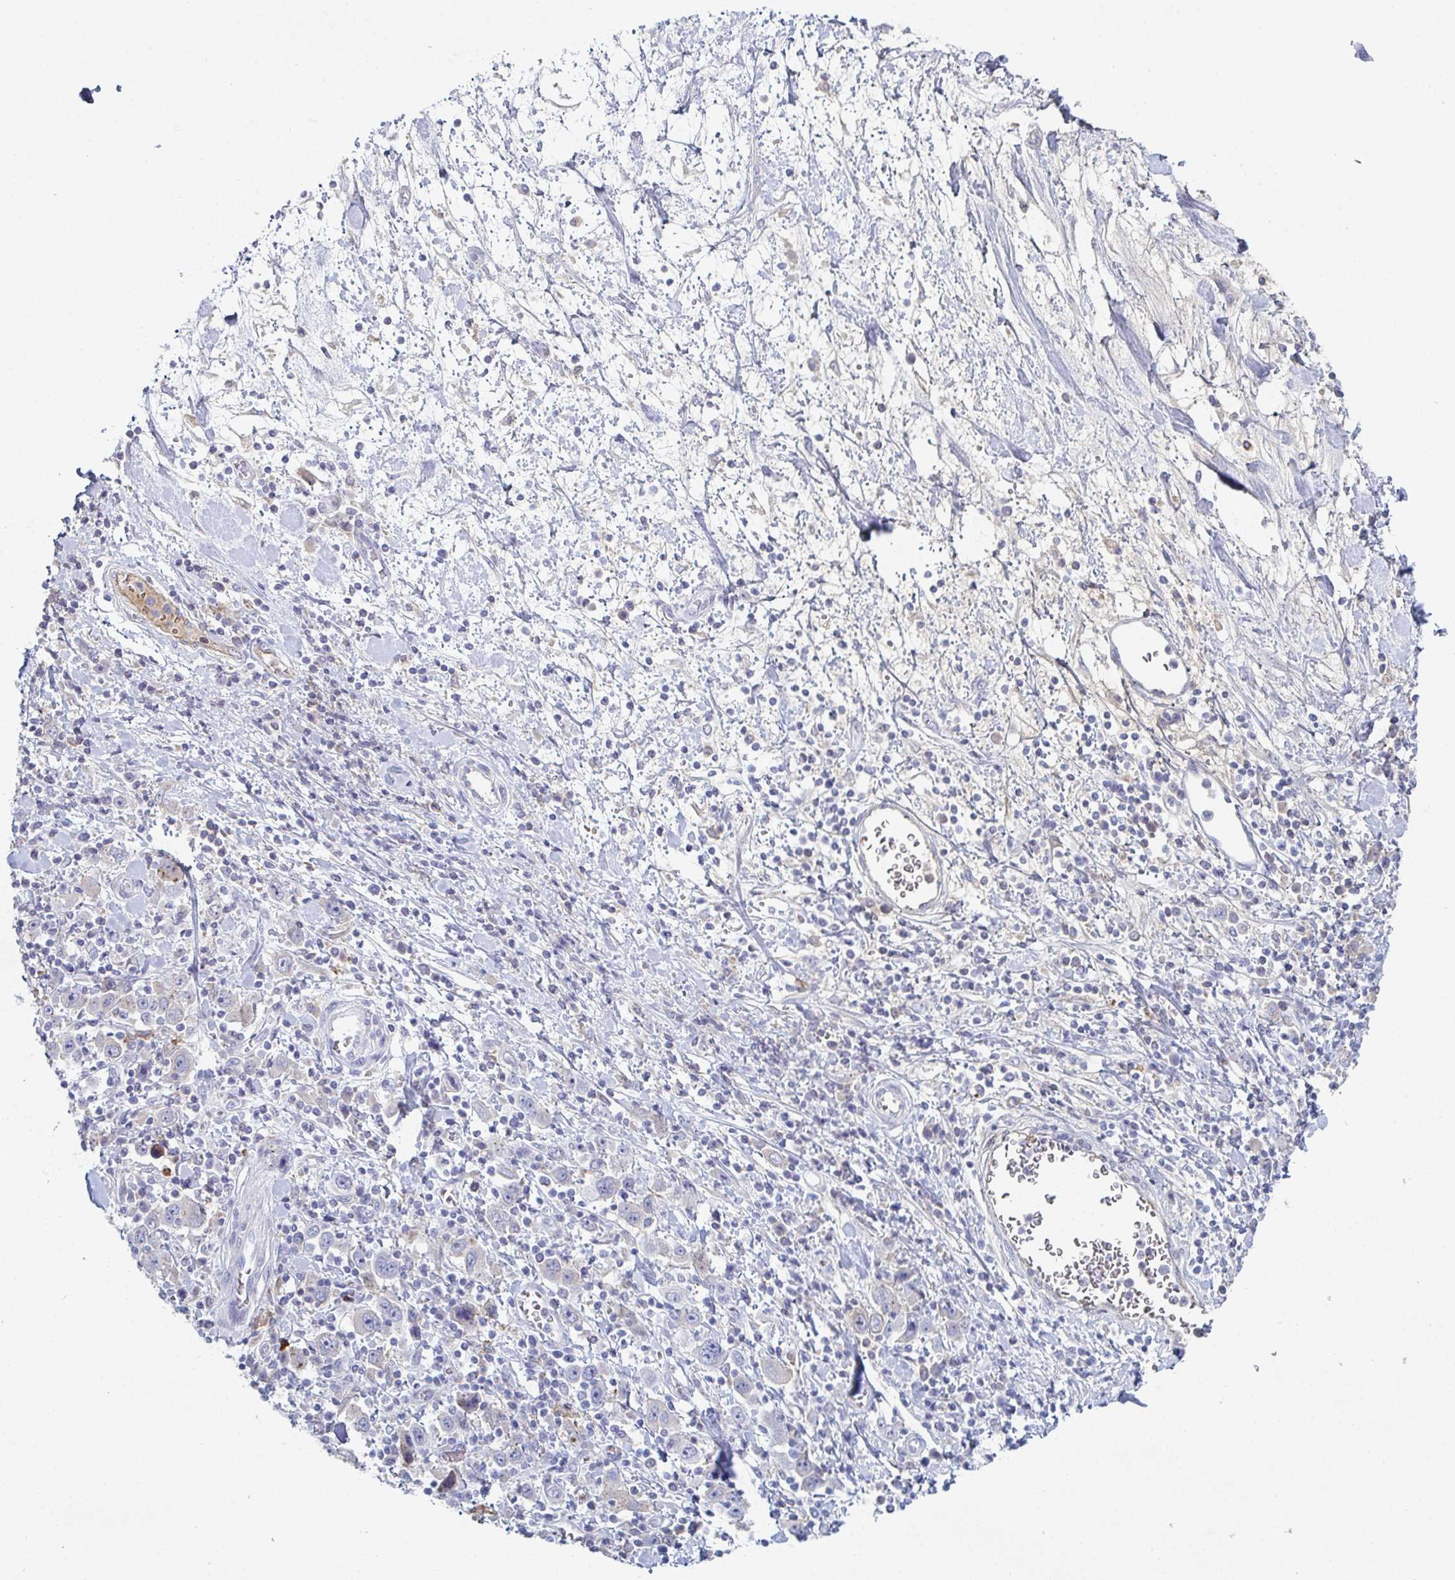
{"staining": {"intensity": "moderate", "quantity": "25%-75%", "location": "cytoplasmic/membranous"}, "tissue": "stomach cancer", "cell_type": "Tumor cells", "image_type": "cancer", "snomed": [{"axis": "morphology", "description": "Normal tissue, NOS"}, {"axis": "morphology", "description": "Adenocarcinoma, NOS"}, {"axis": "topography", "description": "Stomach, upper"}, {"axis": "topography", "description": "Stomach"}], "caption": "A photomicrograph of stomach cancer (adenocarcinoma) stained for a protein demonstrates moderate cytoplasmic/membranous brown staining in tumor cells.", "gene": "ADAM21", "patient": {"sex": "male", "age": 59}}